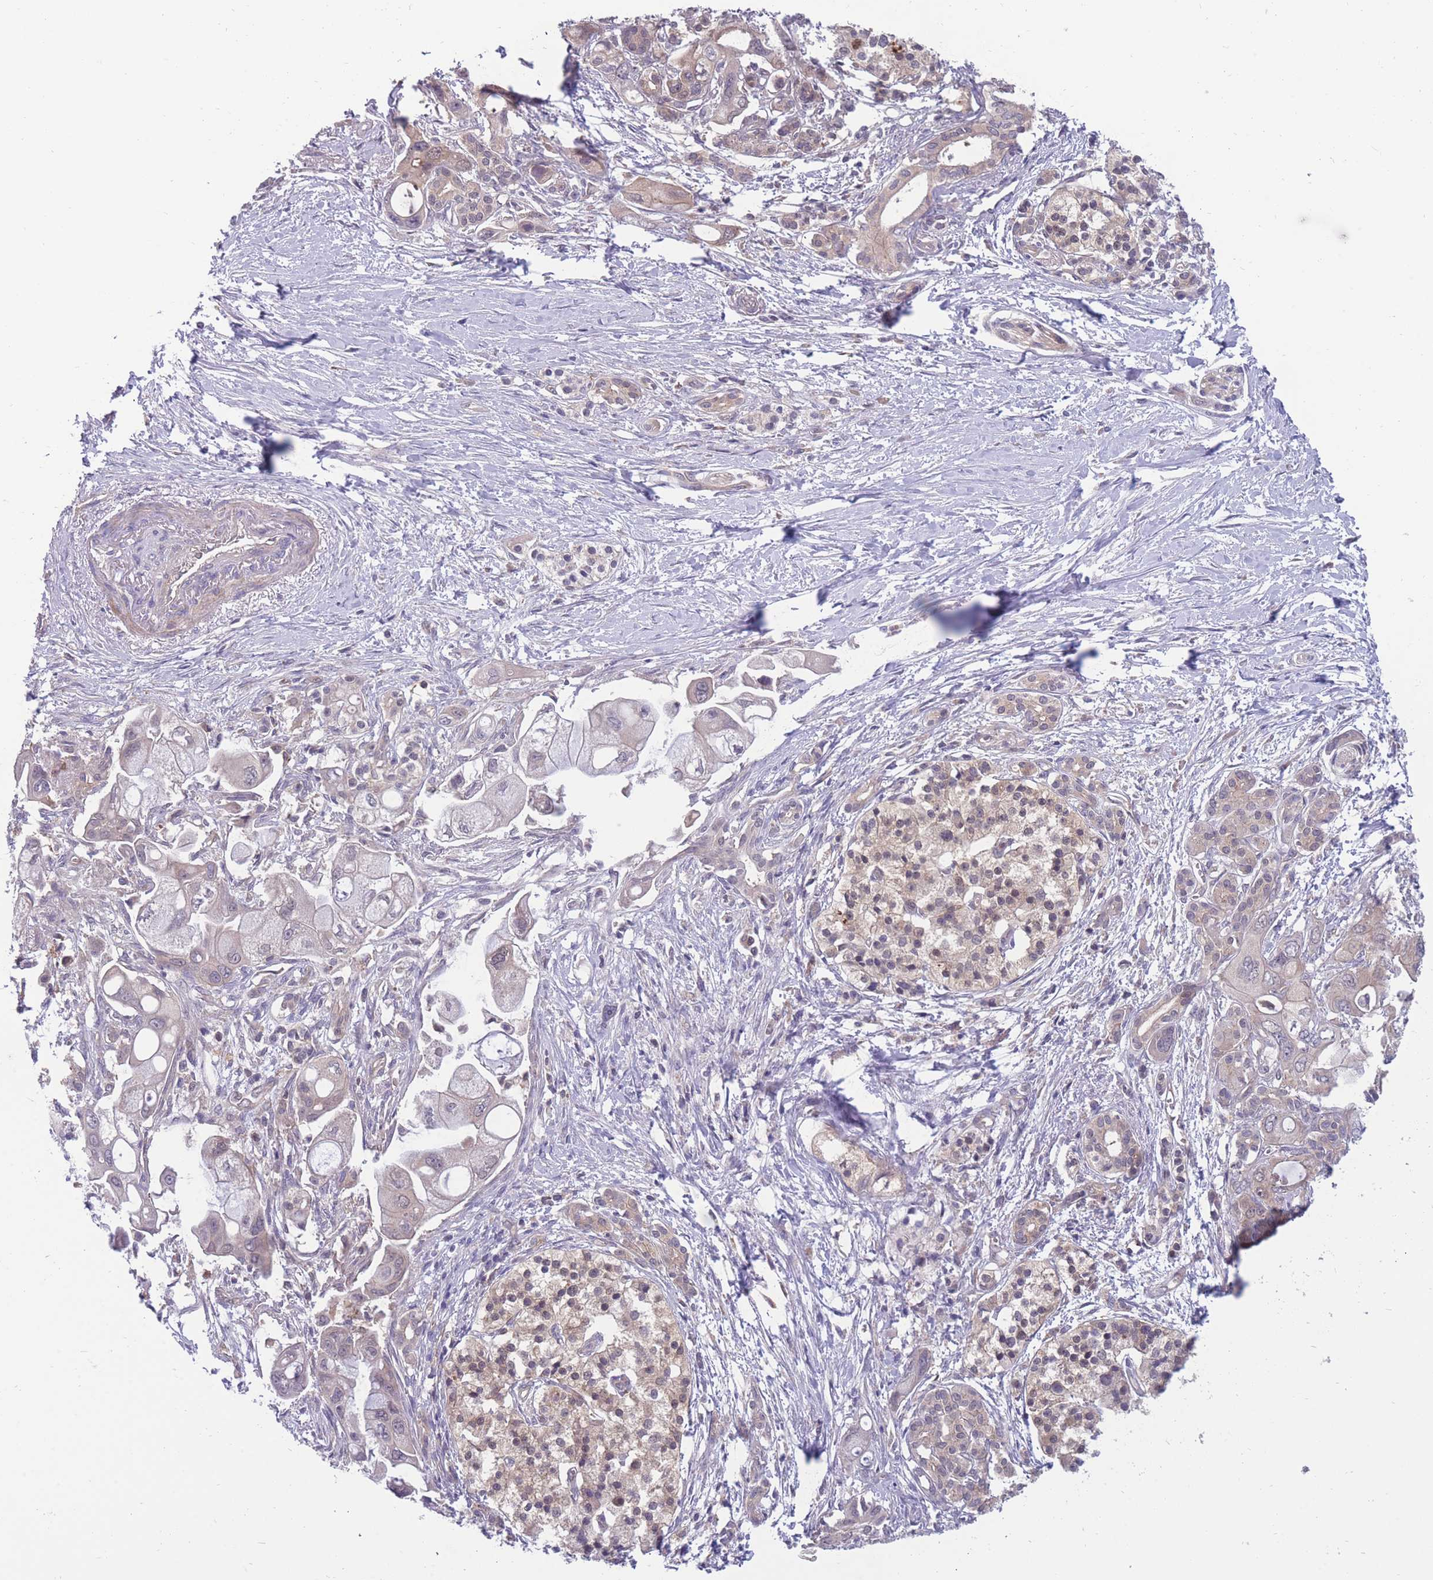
{"staining": {"intensity": "negative", "quantity": "none", "location": "none"}, "tissue": "pancreatic cancer", "cell_type": "Tumor cells", "image_type": "cancer", "snomed": [{"axis": "morphology", "description": "Adenocarcinoma, NOS"}, {"axis": "topography", "description": "Pancreas"}], "caption": "Immunohistochemical staining of human pancreatic cancer displays no significant staining in tumor cells.", "gene": "UBE2N", "patient": {"sex": "male", "age": 68}}